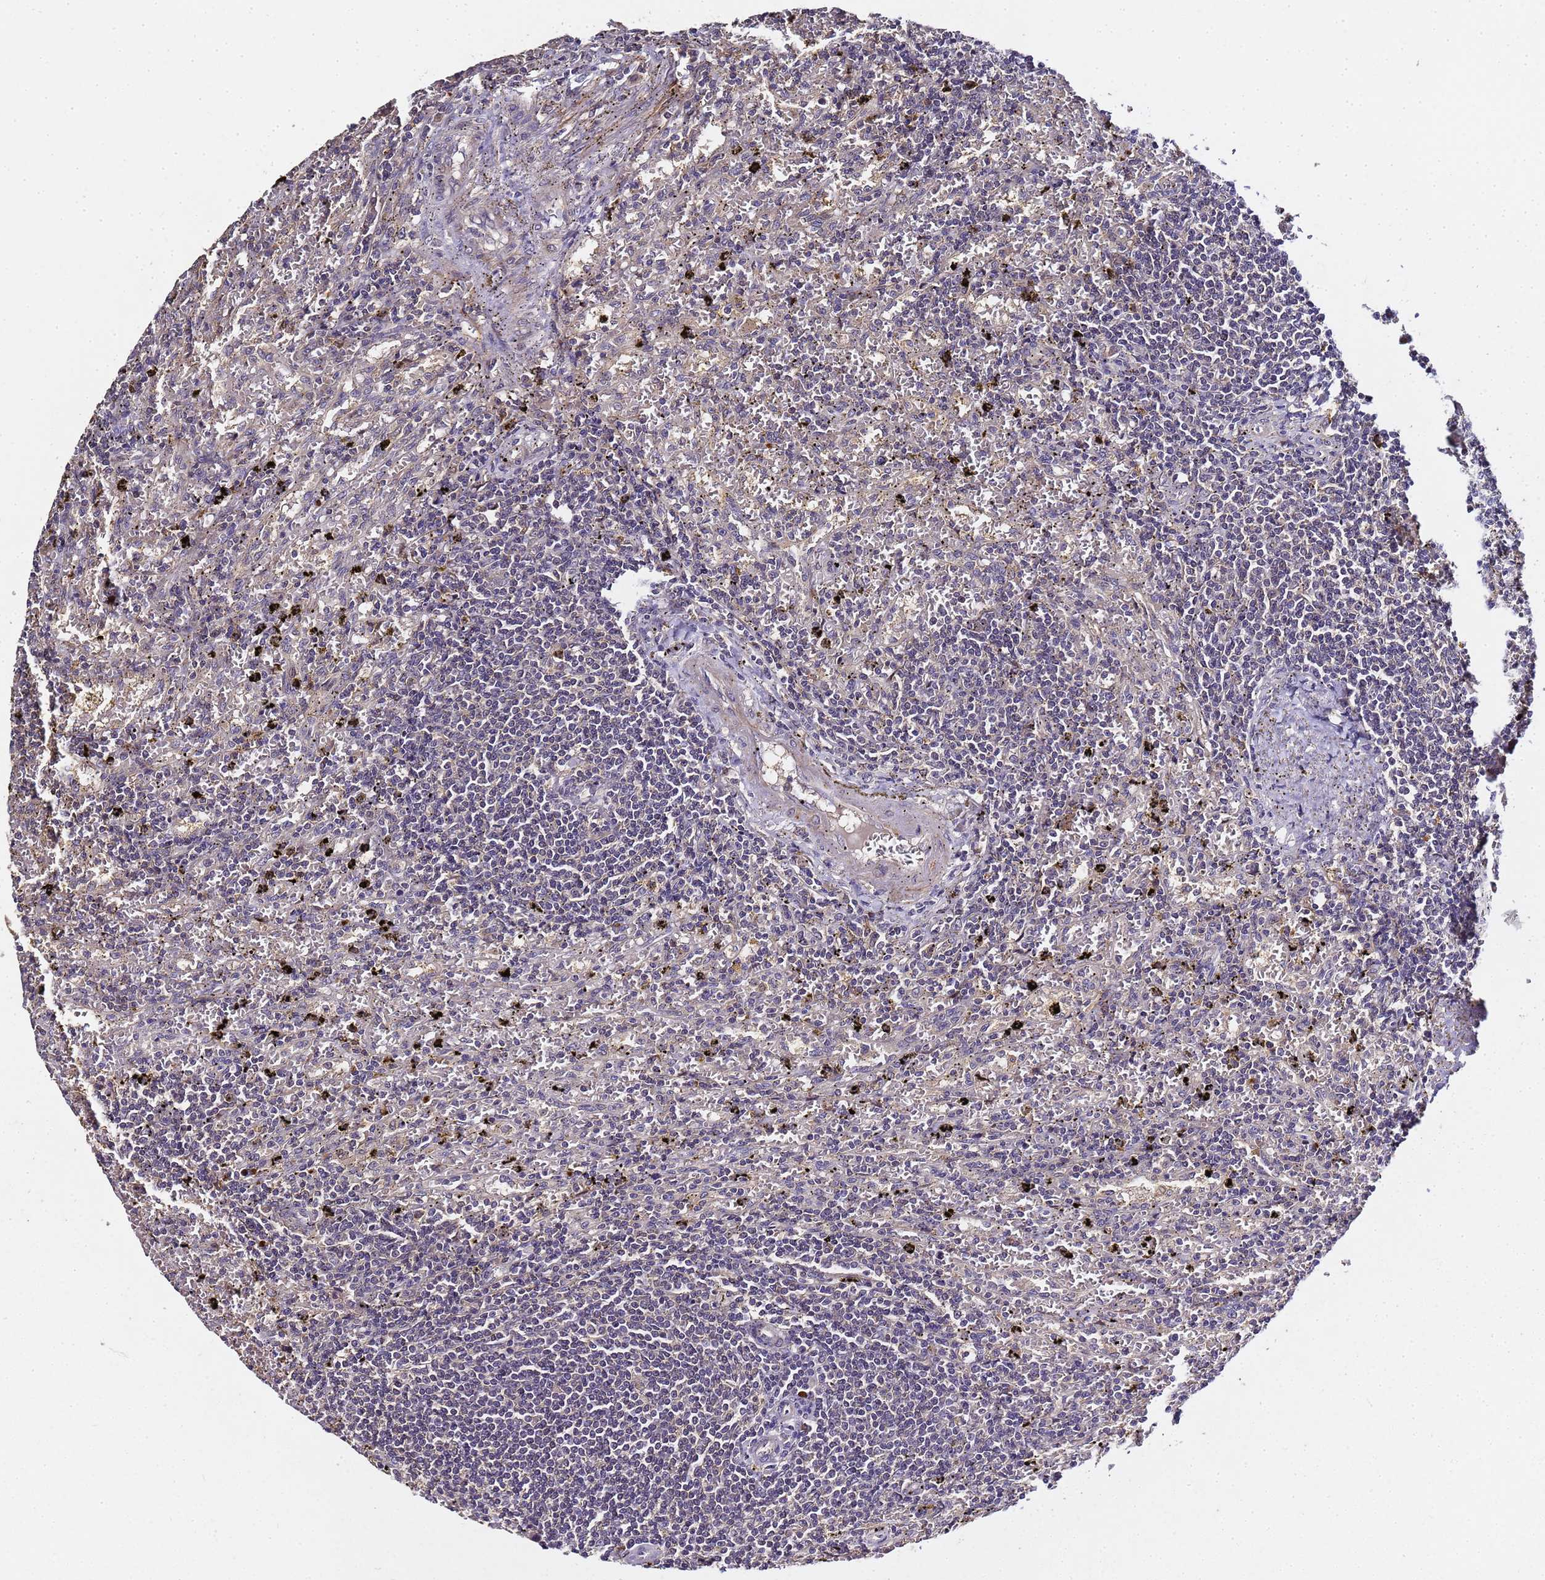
{"staining": {"intensity": "negative", "quantity": "none", "location": "none"}, "tissue": "lymphoma", "cell_type": "Tumor cells", "image_type": "cancer", "snomed": [{"axis": "morphology", "description": "Malignant lymphoma, non-Hodgkin's type, Low grade"}, {"axis": "topography", "description": "Spleen"}], "caption": "IHC image of neoplastic tissue: malignant lymphoma, non-Hodgkin's type (low-grade) stained with DAB (3,3'-diaminobenzidine) exhibits no significant protein expression in tumor cells.", "gene": "LGI4", "patient": {"sex": "male", "age": 76}}